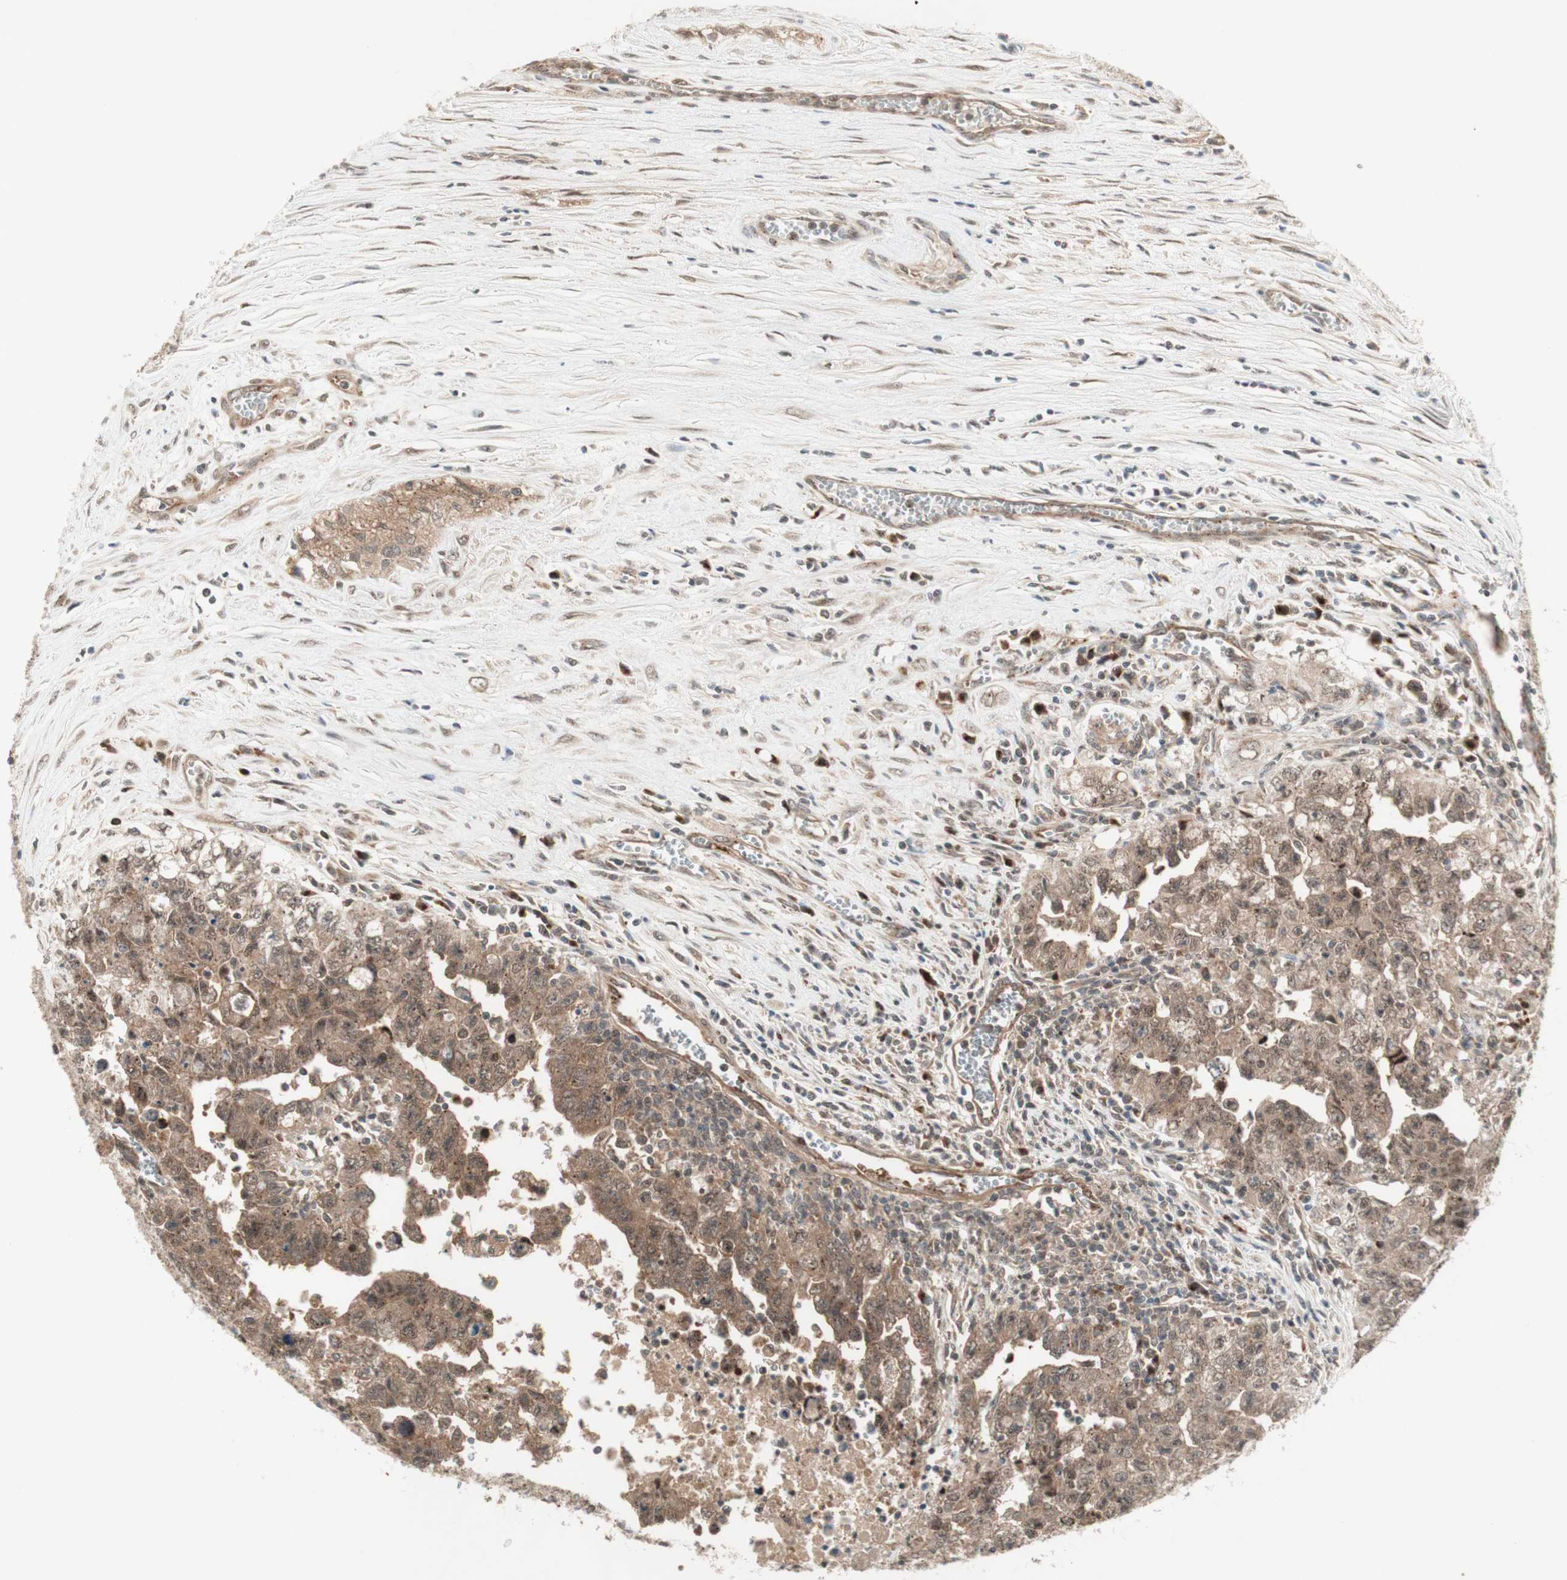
{"staining": {"intensity": "moderate", "quantity": "25%-75%", "location": "cytoplasmic/membranous"}, "tissue": "testis cancer", "cell_type": "Tumor cells", "image_type": "cancer", "snomed": [{"axis": "morphology", "description": "Carcinoma, Embryonal, NOS"}, {"axis": "topography", "description": "Testis"}], "caption": "This histopathology image displays immunohistochemistry staining of human testis cancer (embryonal carcinoma), with medium moderate cytoplasmic/membranous staining in about 25%-75% of tumor cells.", "gene": "CYLD", "patient": {"sex": "male", "age": 28}}